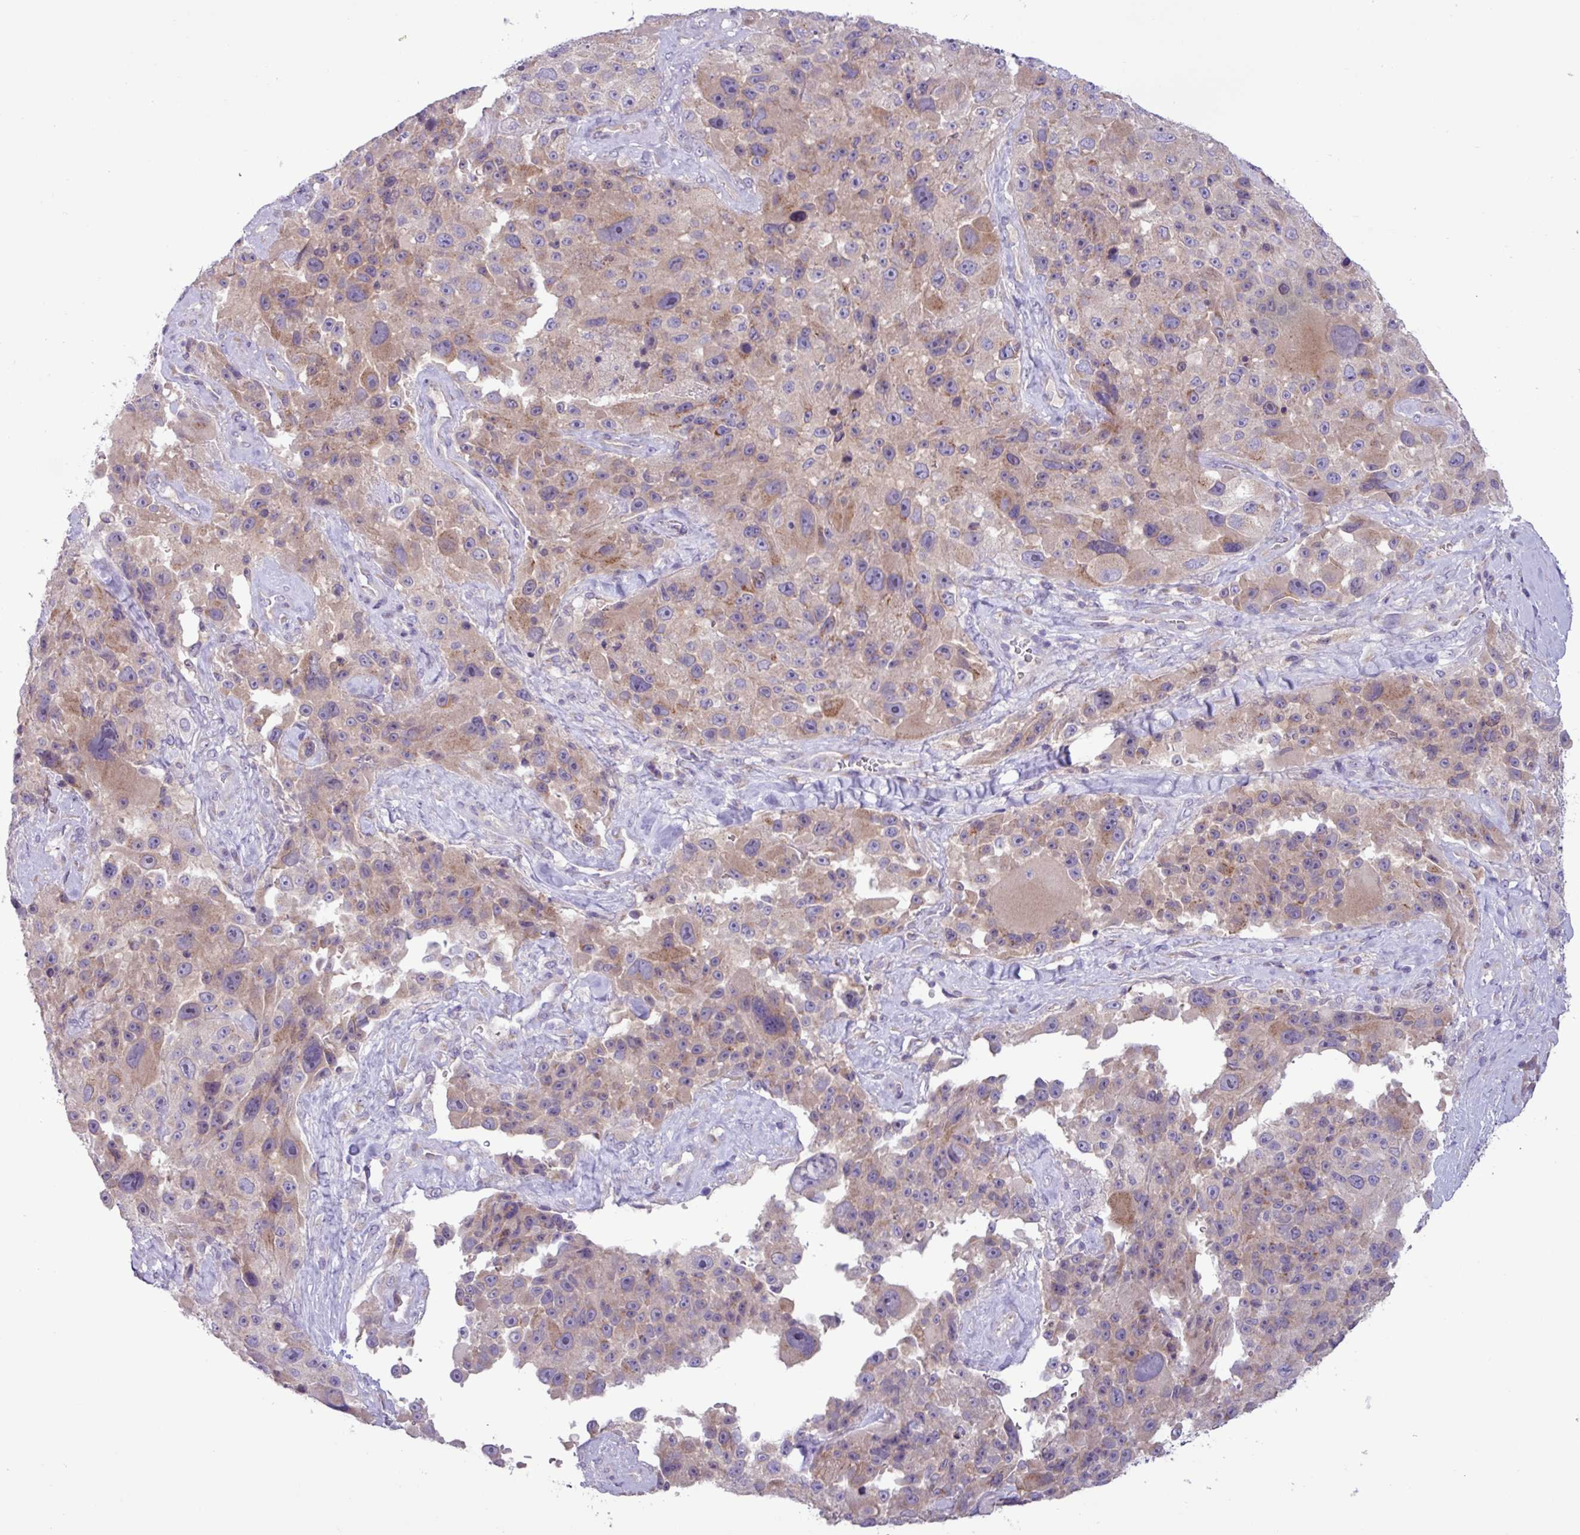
{"staining": {"intensity": "weak", "quantity": "25%-75%", "location": "cytoplasmic/membranous"}, "tissue": "melanoma", "cell_type": "Tumor cells", "image_type": "cancer", "snomed": [{"axis": "morphology", "description": "Malignant melanoma, Metastatic site"}, {"axis": "topography", "description": "Lymph node"}], "caption": "Malignant melanoma (metastatic site) tissue shows weak cytoplasmic/membranous staining in about 25%-75% of tumor cells", "gene": "STIMATE", "patient": {"sex": "male", "age": 62}}